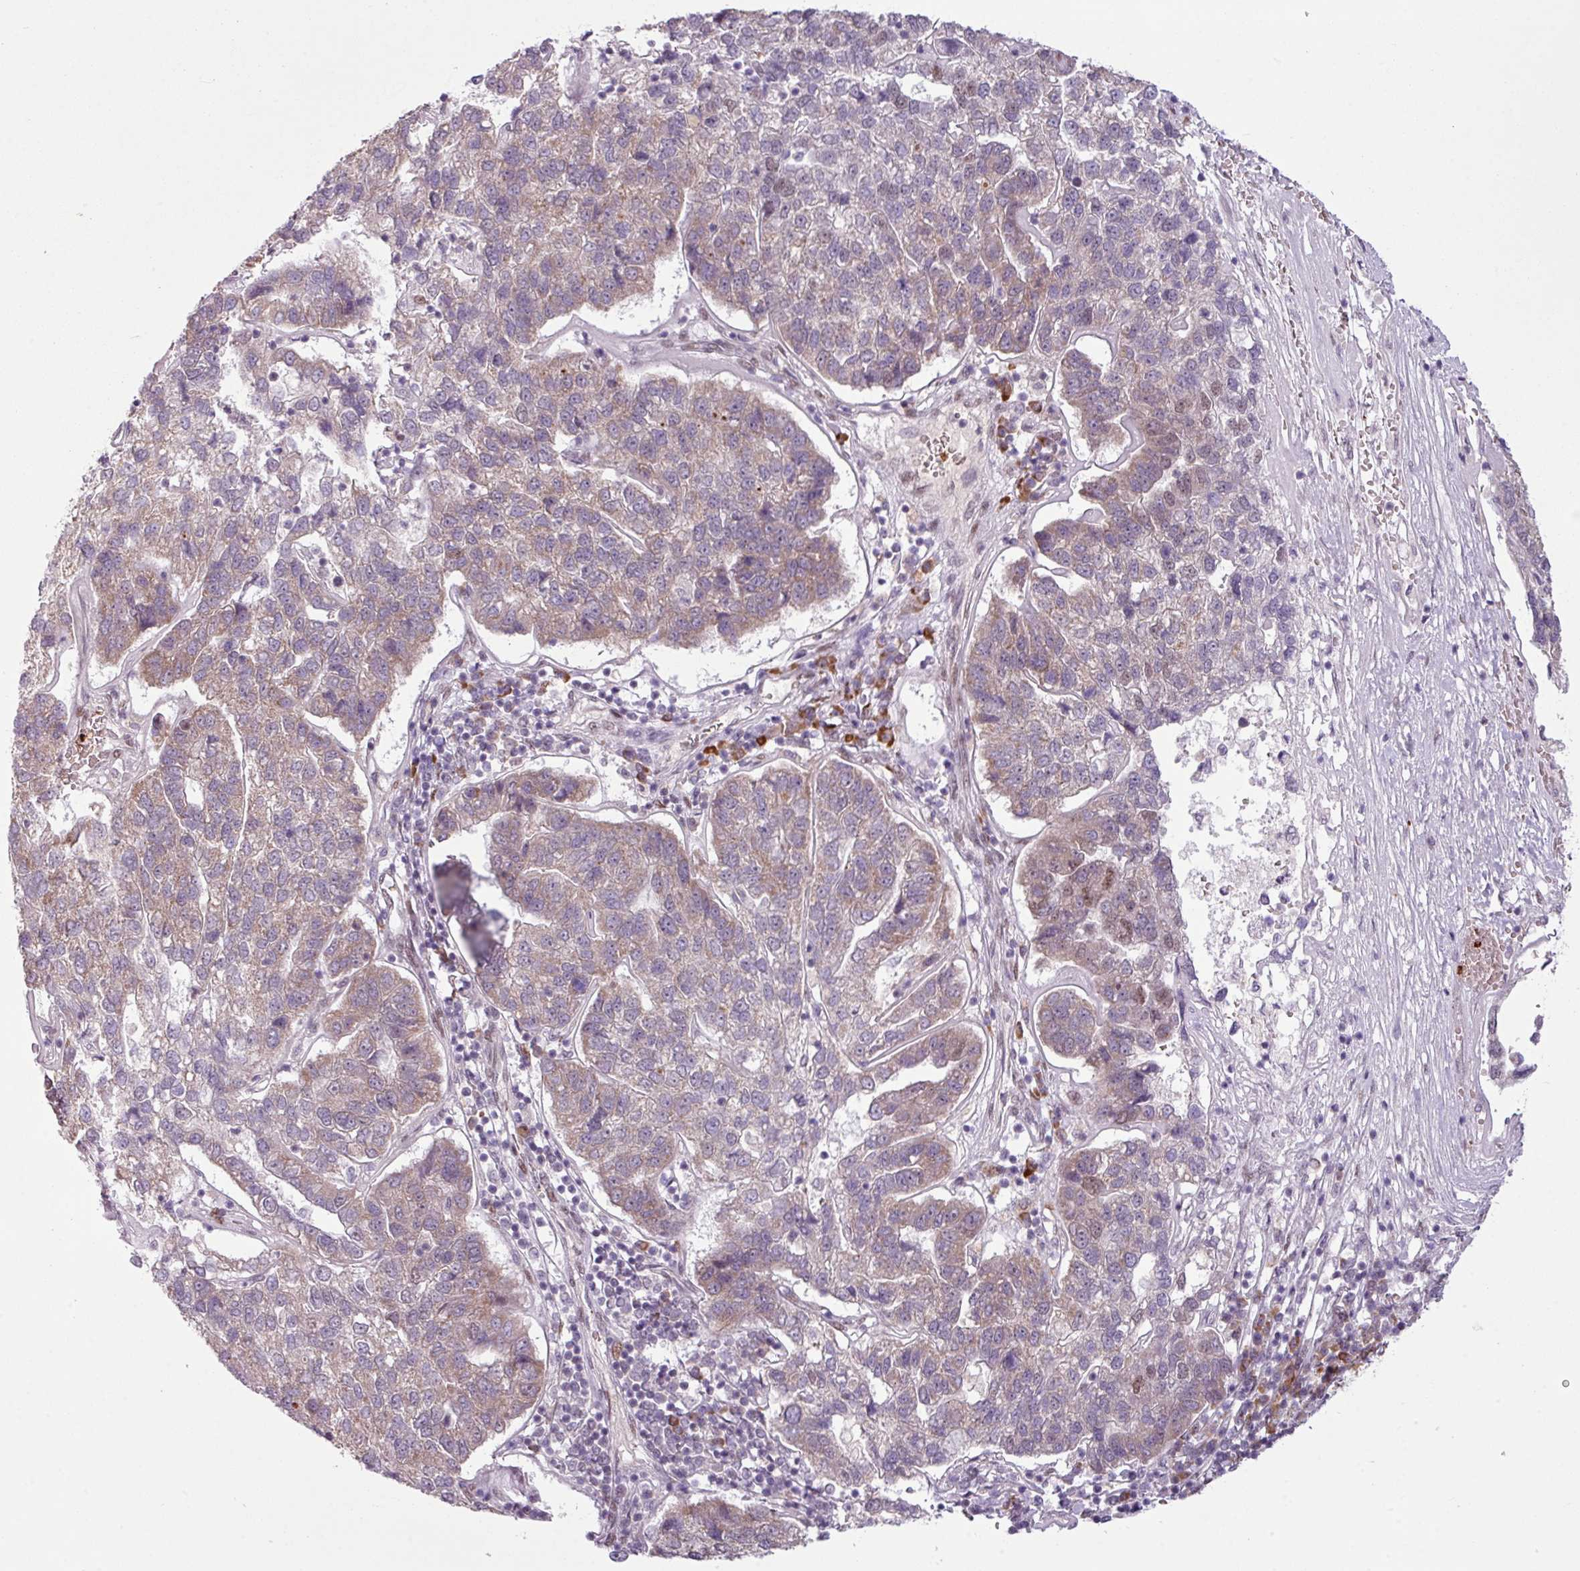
{"staining": {"intensity": "weak", "quantity": "25%-75%", "location": "cytoplasmic/membranous"}, "tissue": "pancreatic cancer", "cell_type": "Tumor cells", "image_type": "cancer", "snomed": [{"axis": "morphology", "description": "Adenocarcinoma, NOS"}, {"axis": "topography", "description": "Pancreas"}], "caption": "Immunohistochemistry staining of pancreatic adenocarcinoma, which shows low levels of weak cytoplasmic/membranous expression in approximately 25%-75% of tumor cells indicating weak cytoplasmic/membranous protein positivity. The staining was performed using DAB (brown) for protein detection and nuclei were counterstained in hematoxylin (blue).", "gene": "PRDM5", "patient": {"sex": "female", "age": 61}}